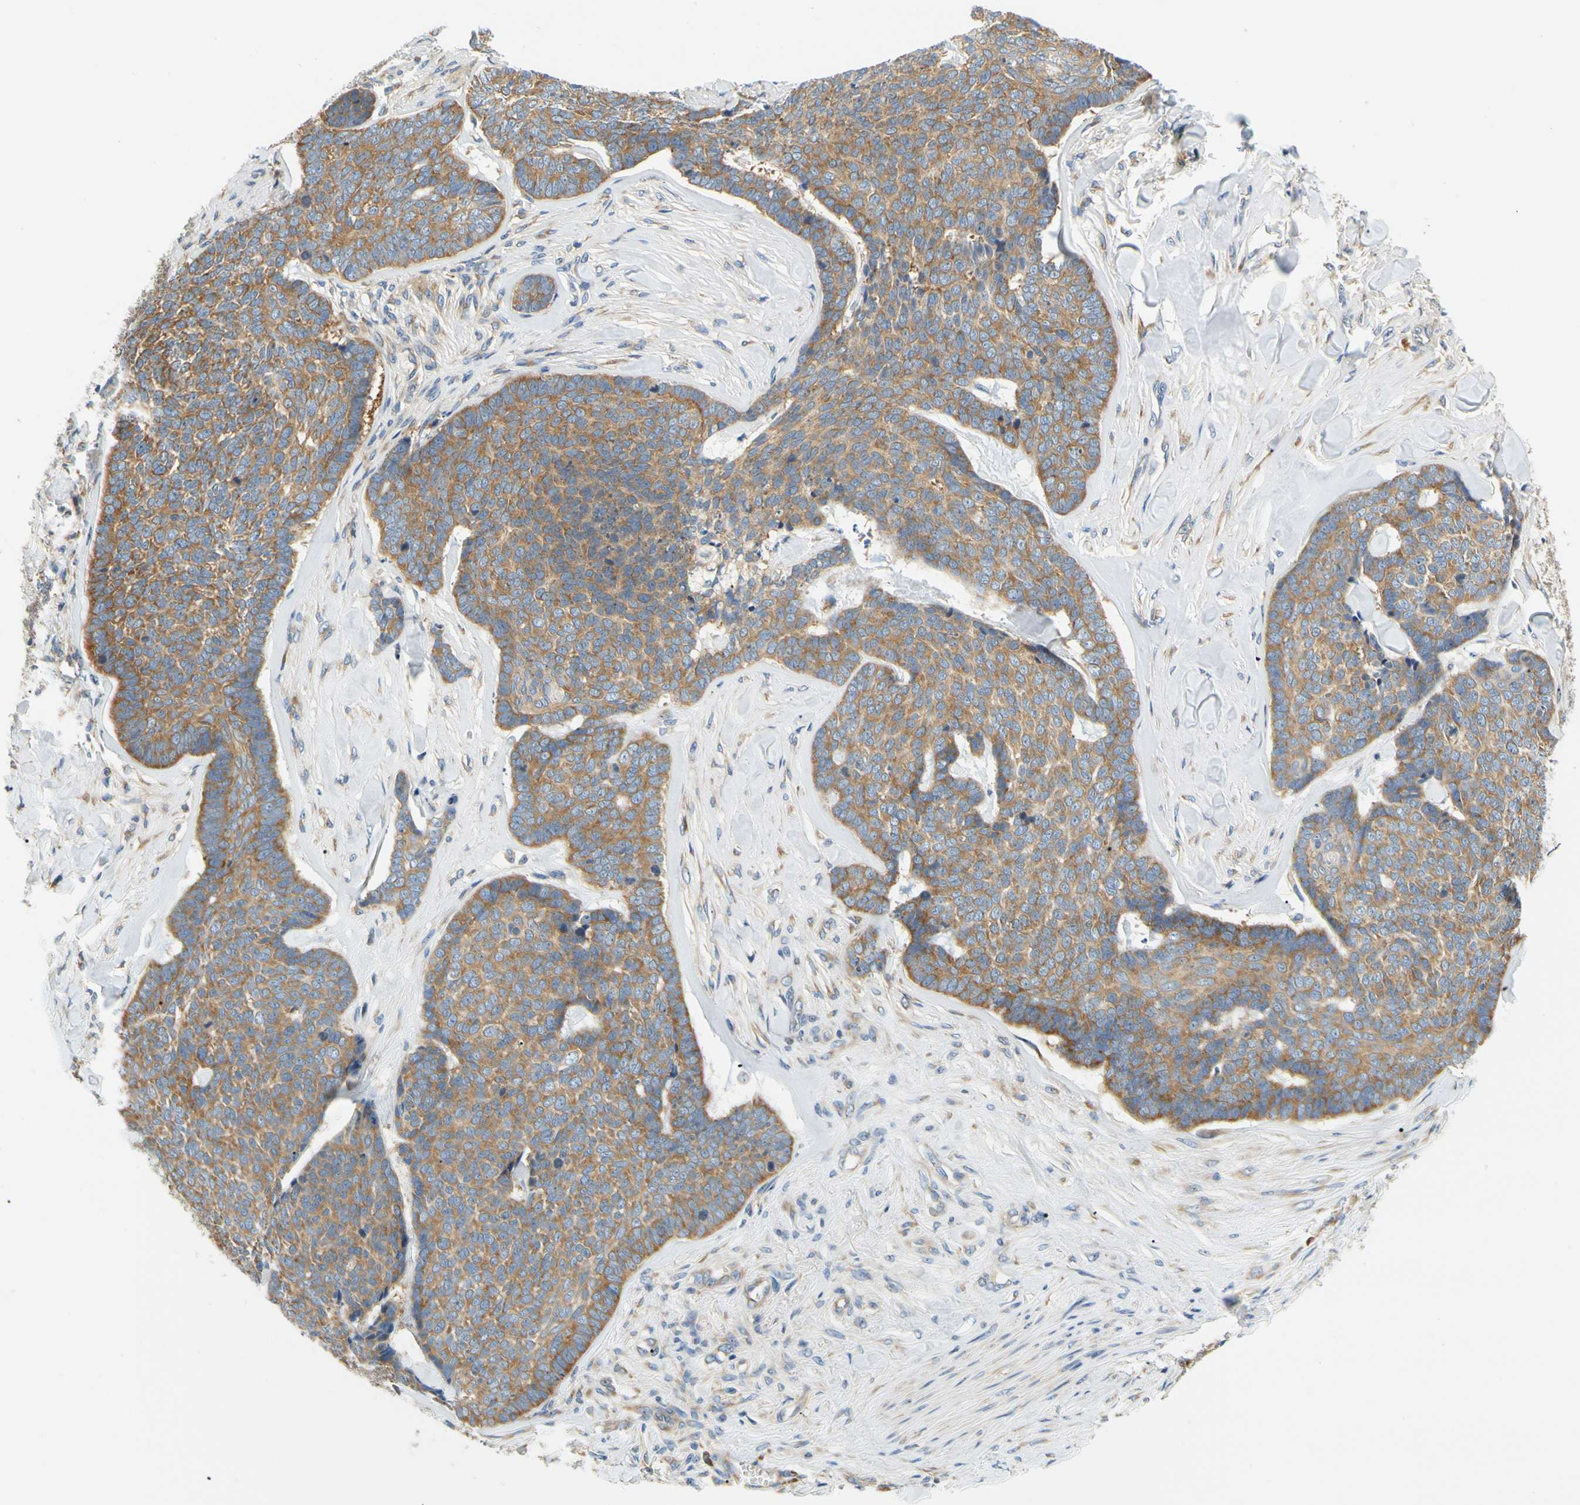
{"staining": {"intensity": "moderate", "quantity": ">75%", "location": "cytoplasmic/membranous"}, "tissue": "skin cancer", "cell_type": "Tumor cells", "image_type": "cancer", "snomed": [{"axis": "morphology", "description": "Basal cell carcinoma"}, {"axis": "topography", "description": "Skin"}], "caption": "Moderate cytoplasmic/membranous protein expression is identified in about >75% of tumor cells in skin basal cell carcinoma. (DAB IHC with brightfield microscopy, high magnification).", "gene": "LRRC47", "patient": {"sex": "male", "age": 84}}